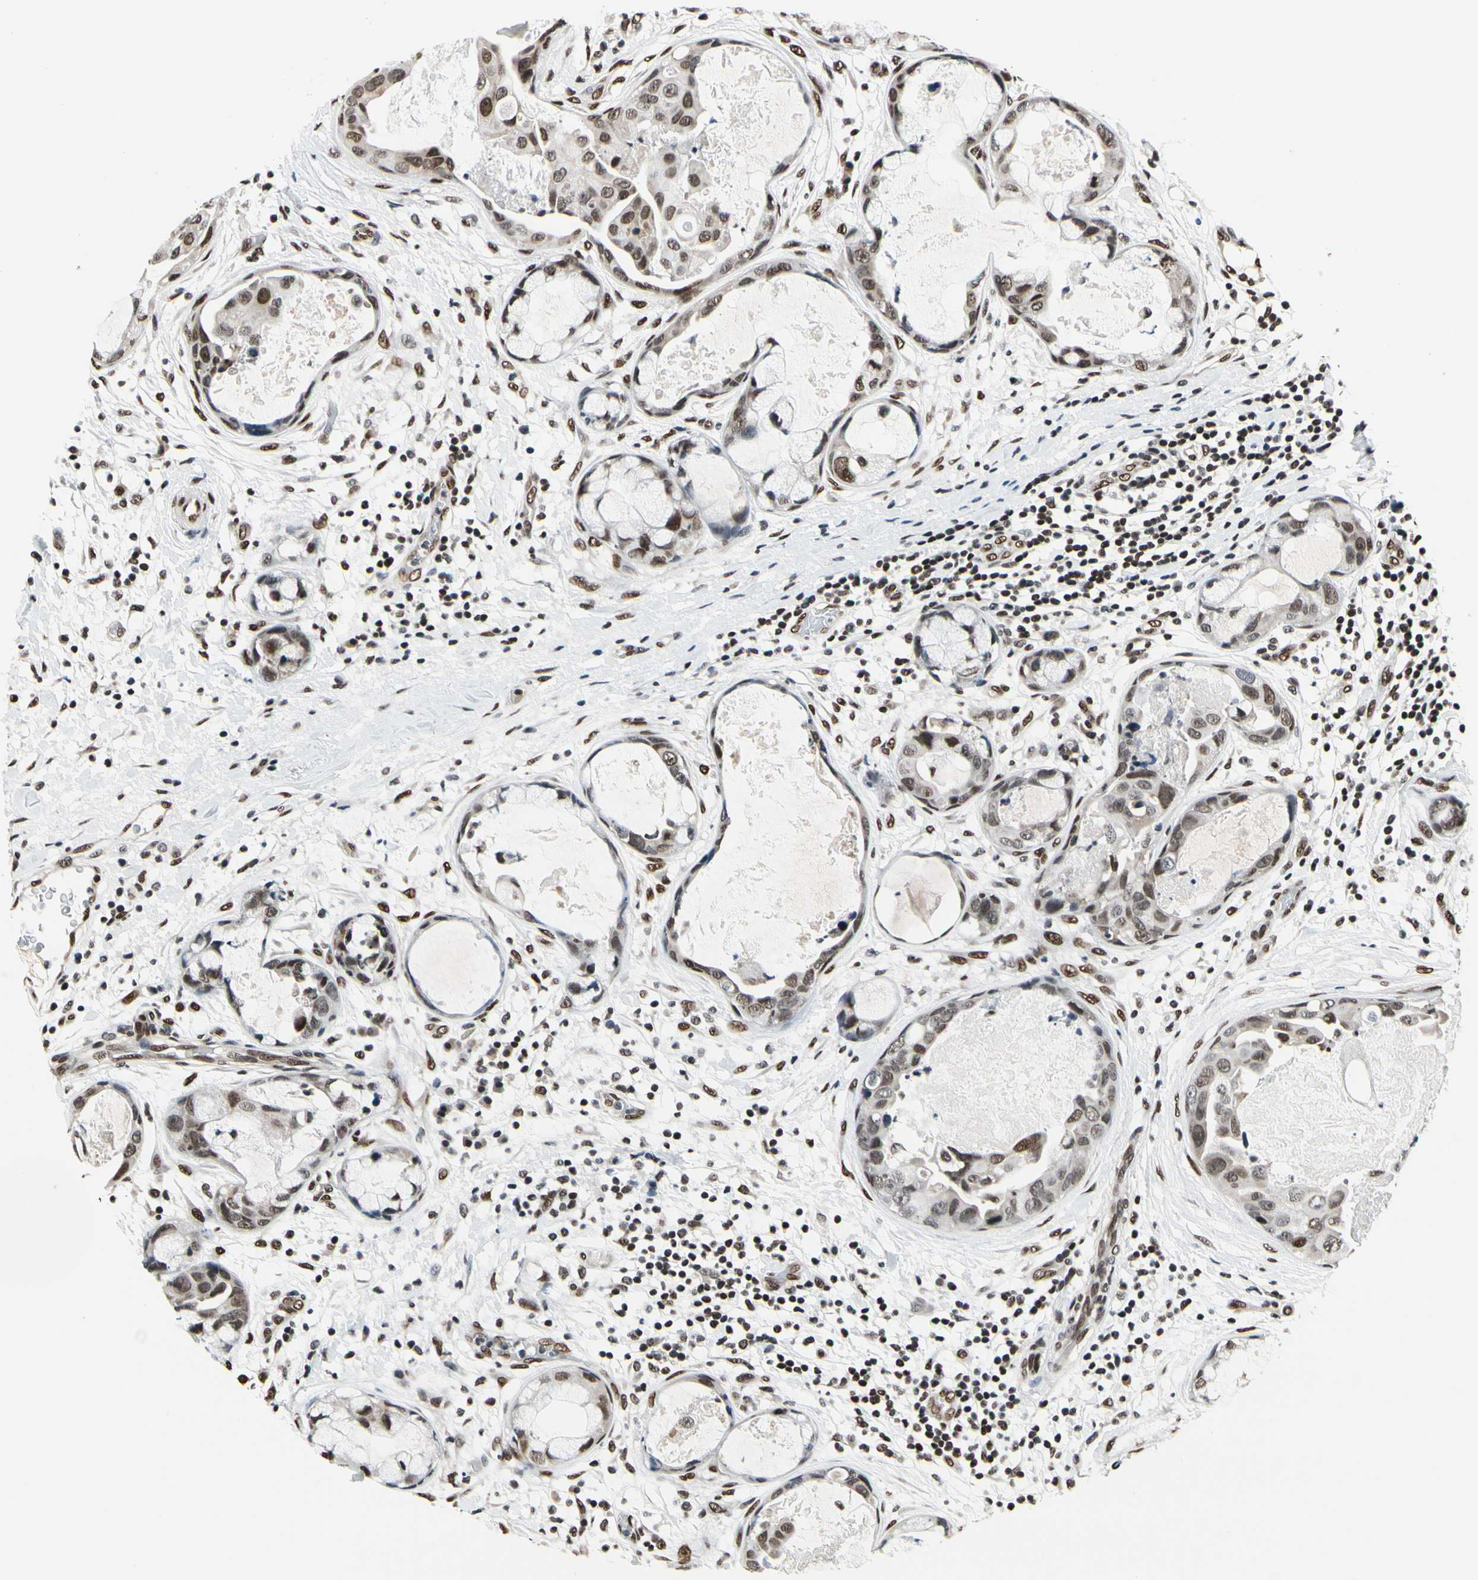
{"staining": {"intensity": "moderate", "quantity": ">75%", "location": "nuclear"}, "tissue": "breast cancer", "cell_type": "Tumor cells", "image_type": "cancer", "snomed": [{"axis": "morphology", "description": "Duct carcinoma"}, {"axis": "topography", "description": "Breast"}], "caption": "Immunohistochemical staining of human breast cancer (infiltrating ductal carcinoma) shows medium levels of moderate nuclear protein positivity in approximately >75% of tumor cells.", "gene": "RECQL", "patient": {"sex": "female", "age": 40}}